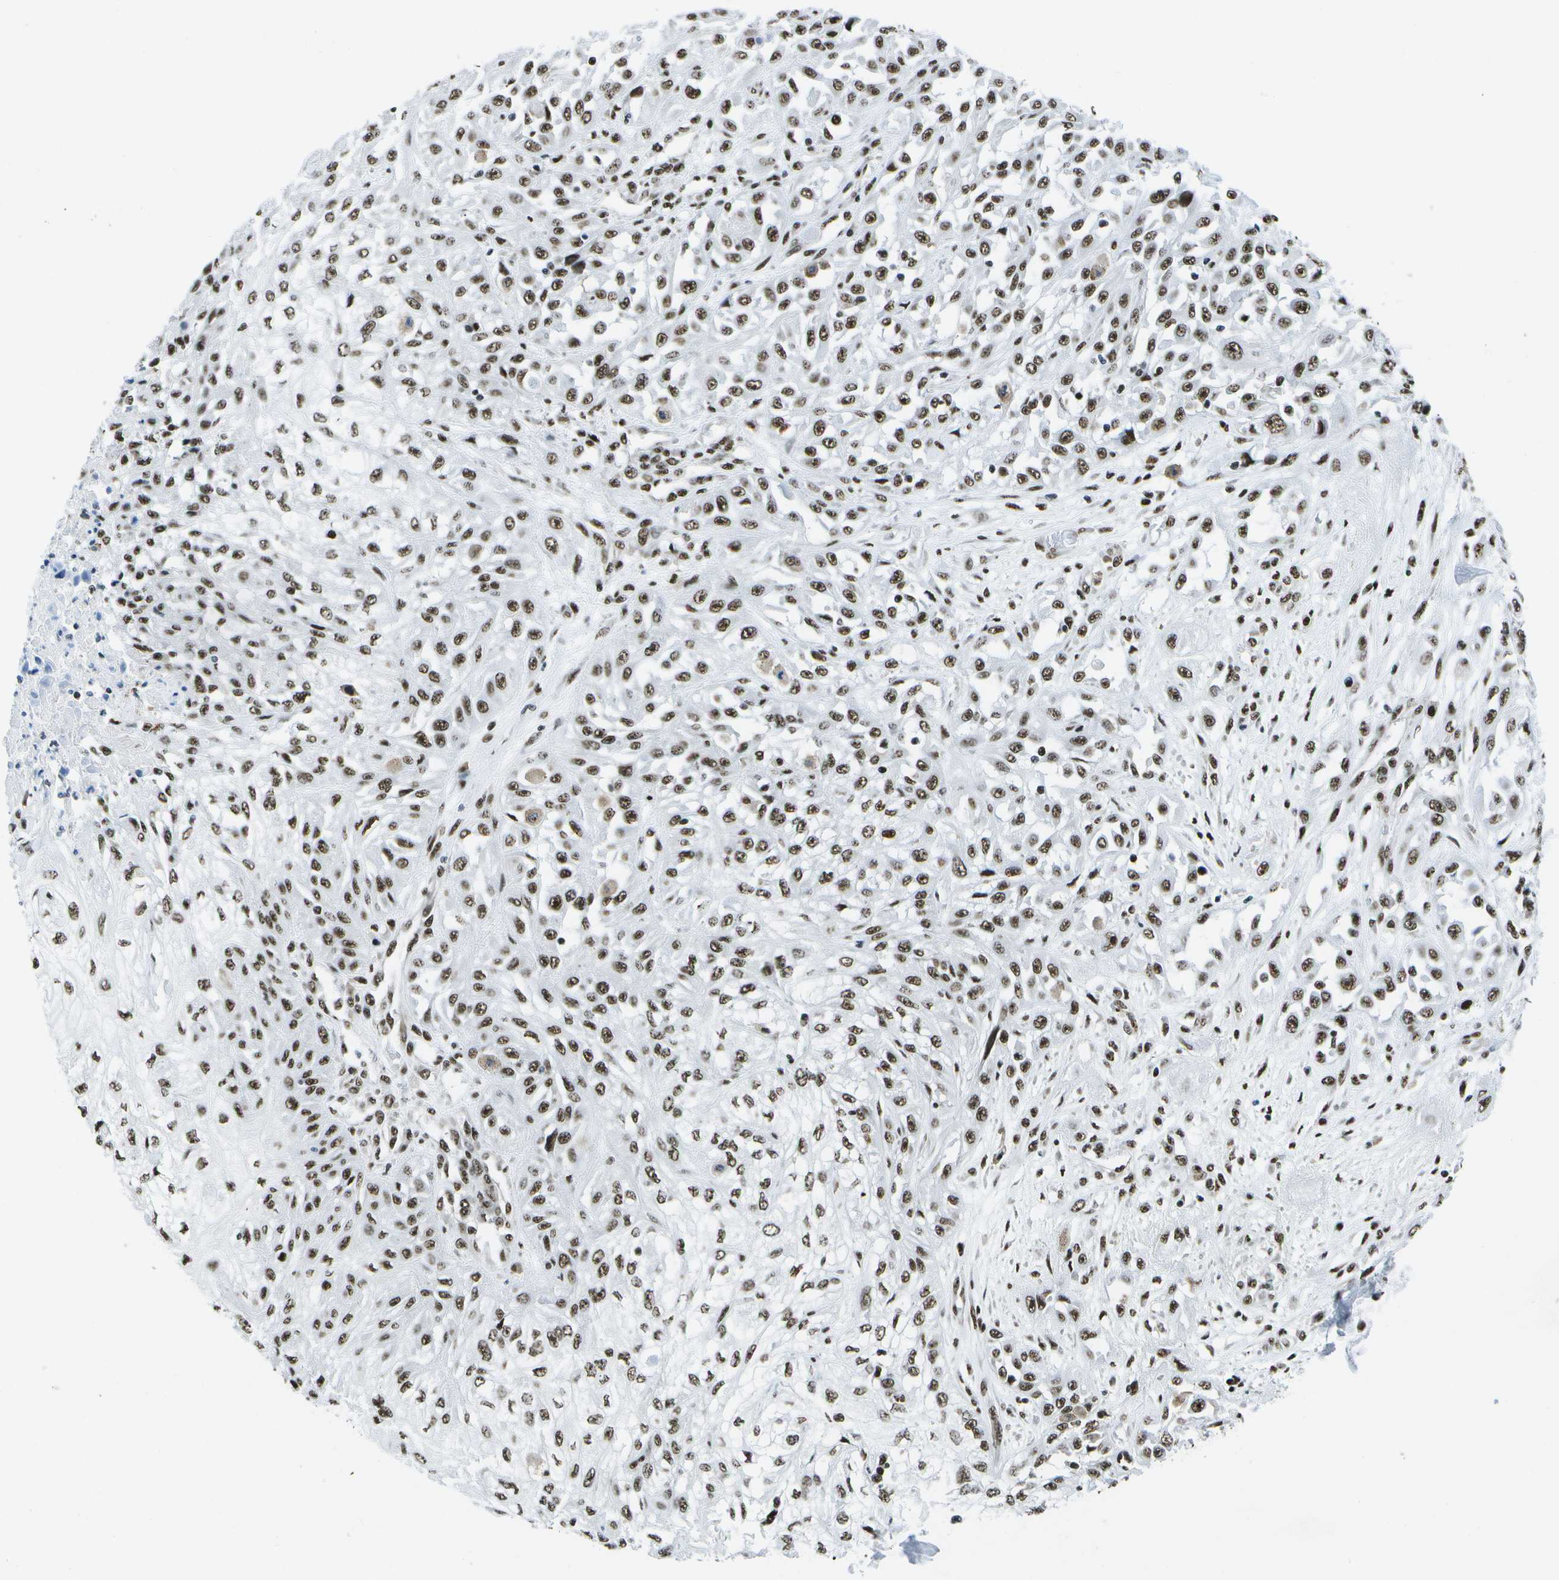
{"staining": {"intensity": "strong", "quantity": ">75%", "location": "nuclear"}, "tissue": "skin cancer", "cell_type": "Tumor cells", "image_type": "cancer", "snomed": [{"axis": "morphology", "description": "Squamous cell carcinoma, NOS"}, {"axis": "morphology", "description": "Squamous cell carcinoma, metastatic, NOS"}, {"axis": "topography", "description": "Skin"}, {"axis": "topography", "description": "Lymph node"}], "caption": "Skin squamous cell carcinoma stained with a brown dye demonstrates strong nuclear positive positivity in about >75% of tumor cells.", "gene": "NSRP1", "patient": {"sex": "male", "age": 75}}